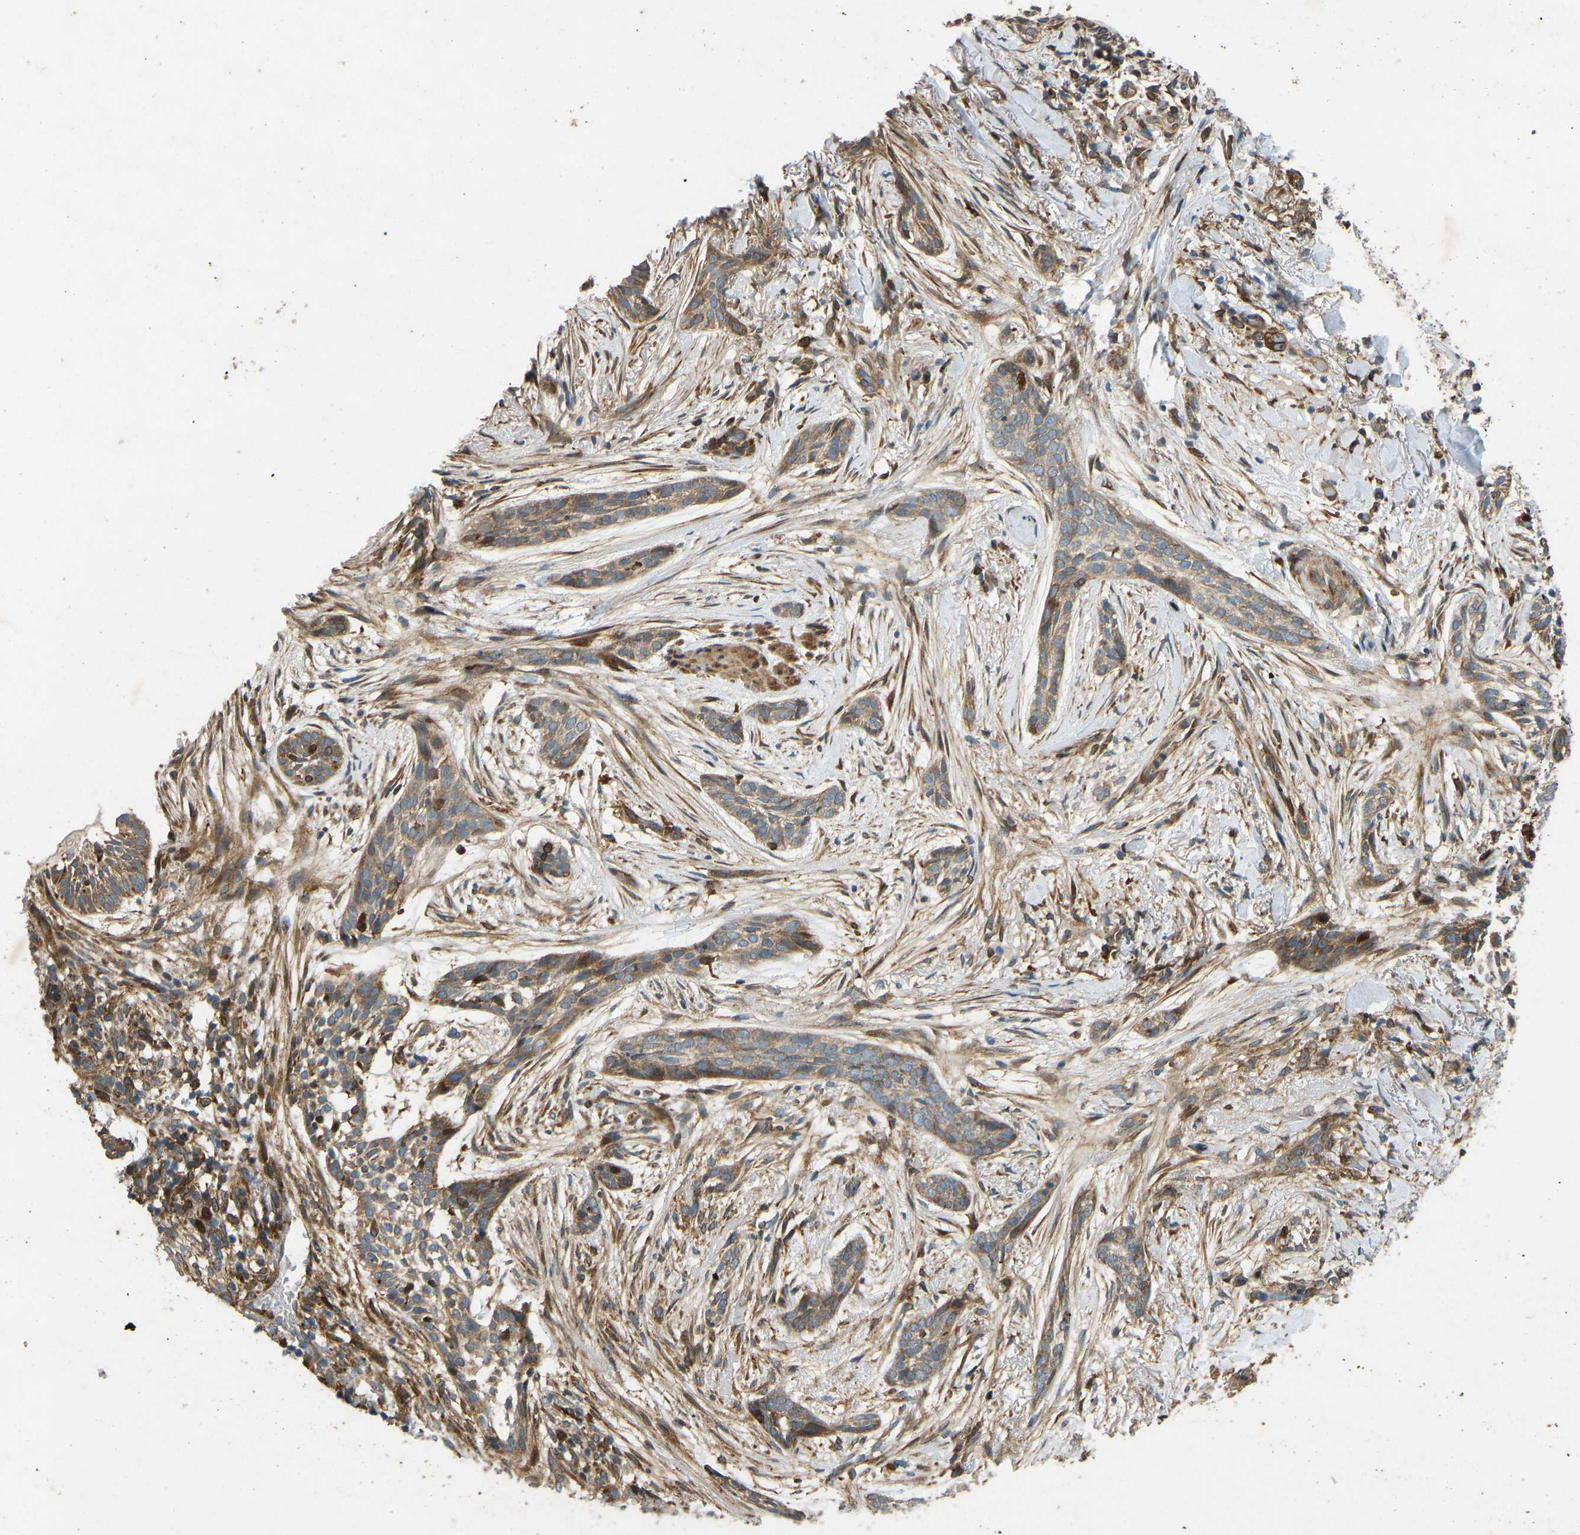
{"staining": {"intensity": "moderate", "quantity": ">75%", "location": "cytoplasmic/membranous"}, "tissue": "skin cancer", "cell_type": "Tumor cells", "image_type": "cancer", "snomed": [{"axis": "morphology", "description": "Basal cell carcinoma"}, {"axis": "topography", "description": "Skin"}], "caption": "Human skin cancer (basal cell carcinoma) stained with a protein marker shows moderate staining in tumor cells.", "gene": "OS9", "patient": {"sex": "female", "age": 88}}